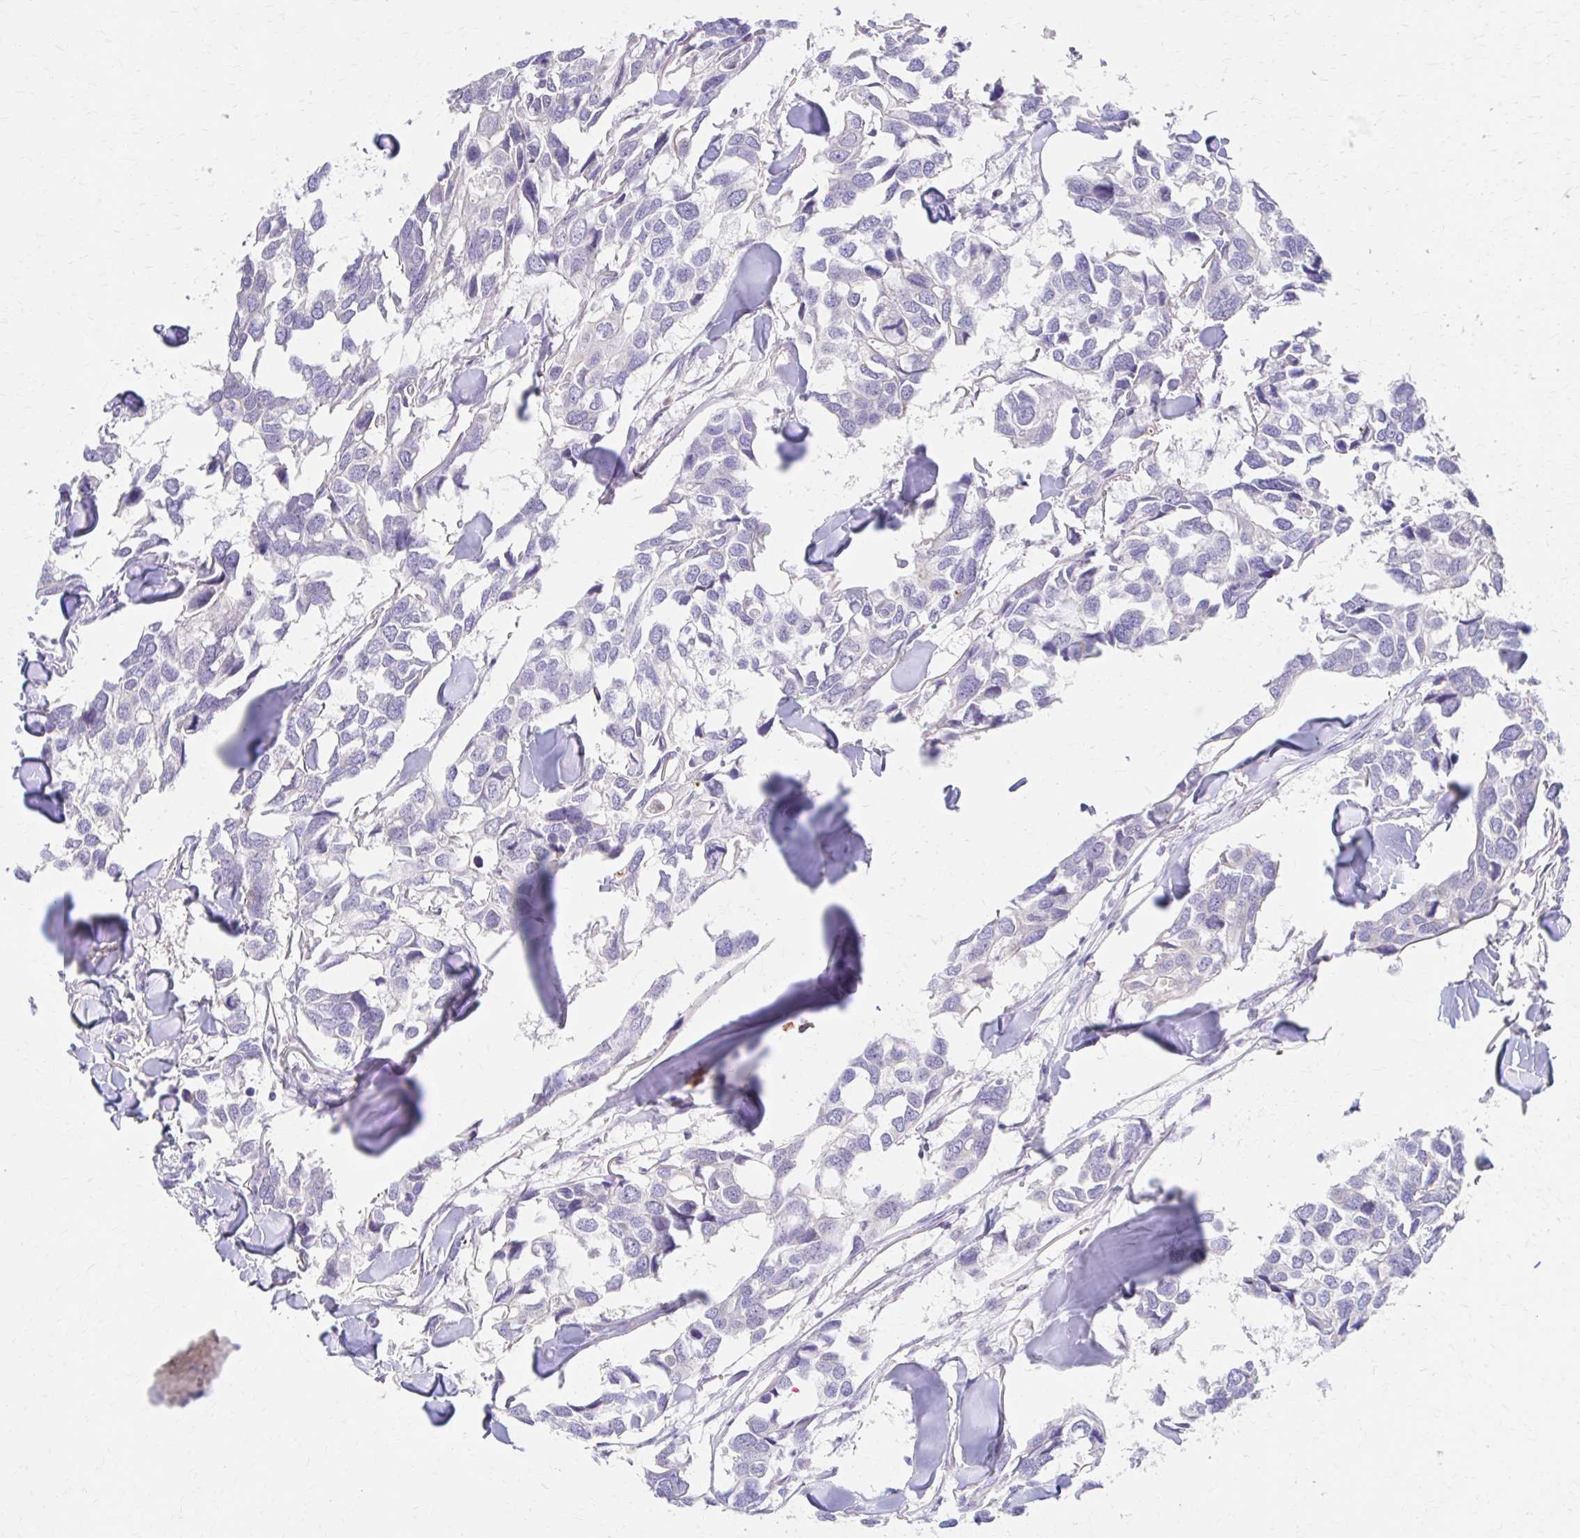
{"staining": {"intensity": "negative", "quantity": "none", "location": "none"}, "tissue": "breast cancer", "cell_type": "Tumor cells", "image_type": "cancer", "snomed": [{"axis": "morphology", "description": "Duct carcinoma"}, {"axis": "topography", "description": "Breast"}], "caption": "A histopathology image of human breast cancer (infiltrating ductal carcinoma) is negative for staining in tumor cells. (Immunohistochemistry, brightfield microscopy, high magnification).", "gene": "AZGP1", "patient": {"sex": "female", "age": 83}}